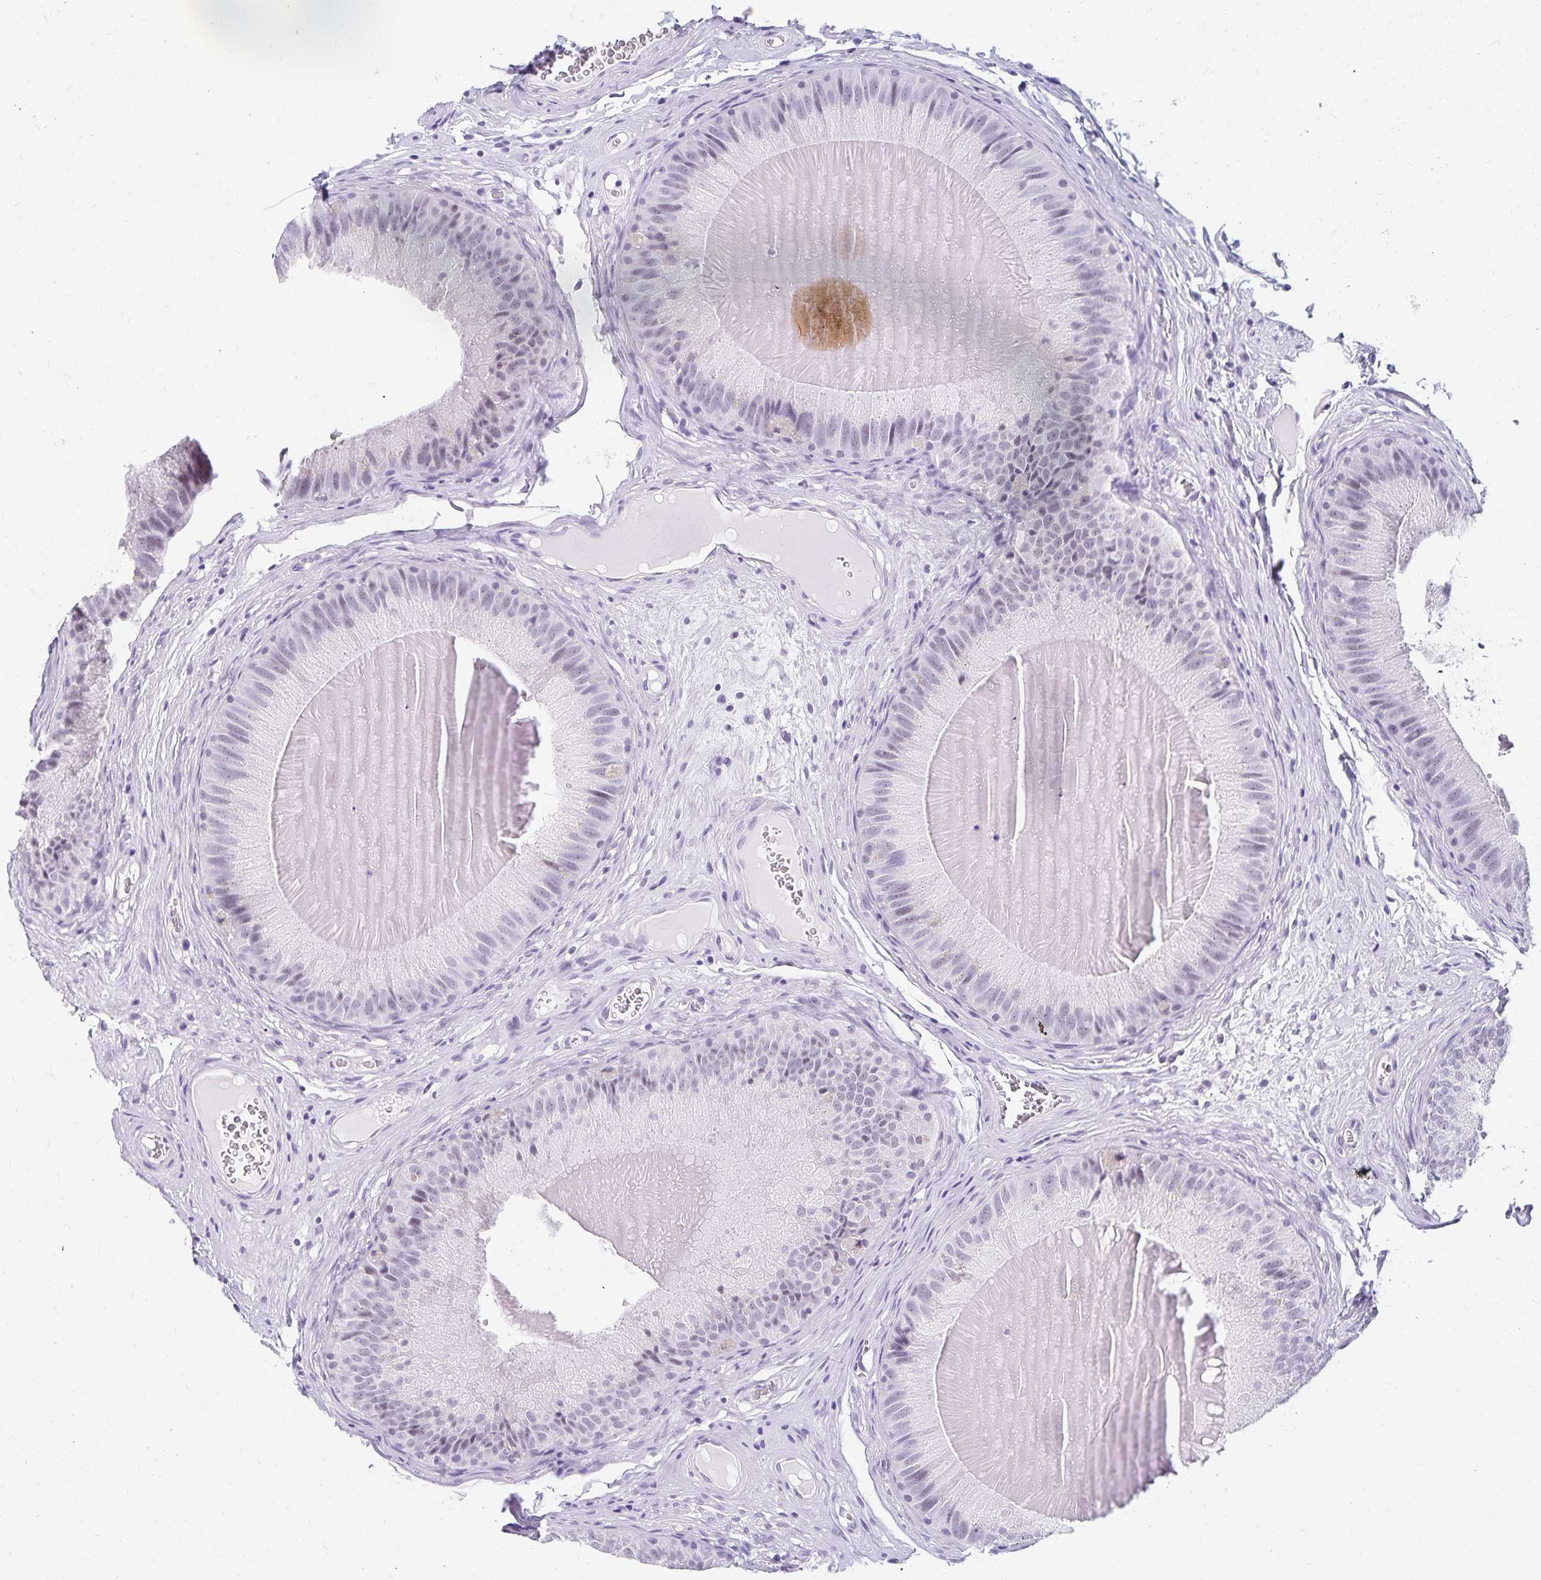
{"staining": {"intensity": "negative", "quantity": "none", "location": "none"}, "tissue": "epididymis", "cell_type": "Glandular cells", "image_type": "normal", "snomed": [{"axis": "morphology", "description": "Normal tissue, NOS"}, {"axis": "topography", "description": "Epididymis, spermatic cord, NOS"}], "caption": "This is a histopathology image of immunohistochemistry staining of unremarkable epididymis, which shows no expression in glandular cells.", "gene": "C20orf85", "patient": {"sex": "male", "age": 39}}